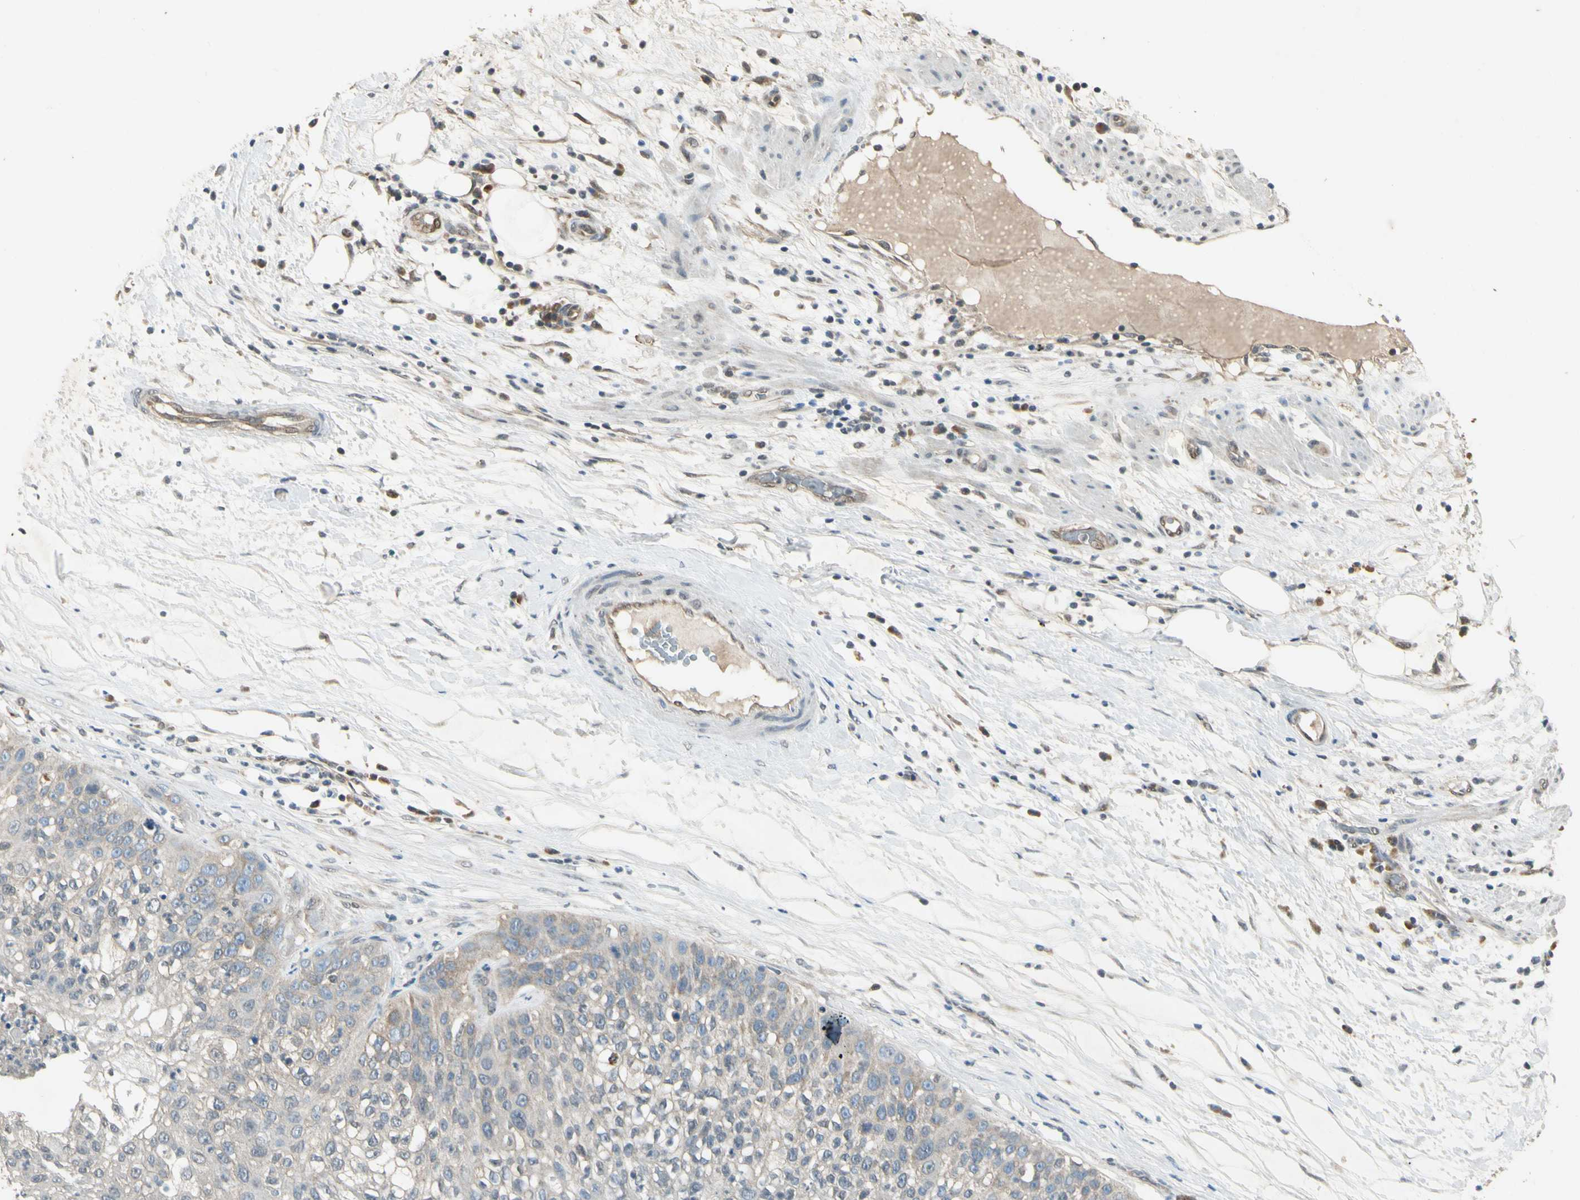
{"staining": {"intensity": "weak", "quantity": "25%-75%", "location": "cytoplasmic/membranous"}, "tissue": "lung cancer", "cell_type": "Tumor cells", "image_type": "cancer", "snomed": [{"axis": "morphology", "description": "Inflammation, NOS"}, {"axis": "morphology", "description": "Squamous cell carcinoma, NOS"}, {"axis": "topography", "description": "Lymph node"}, {"axis": "topography", "description": "Soft tissue"}, {"axis": "topography", "description": "Lung"}], "caption": "Lung cancer stained for a protein (brown) demonstrates weak cytoplasmic/membranous positive expression in about 25%-75% of tumor cells.", "gene": "PSMD5", "patient": {"sex": "male", "age": 66}}